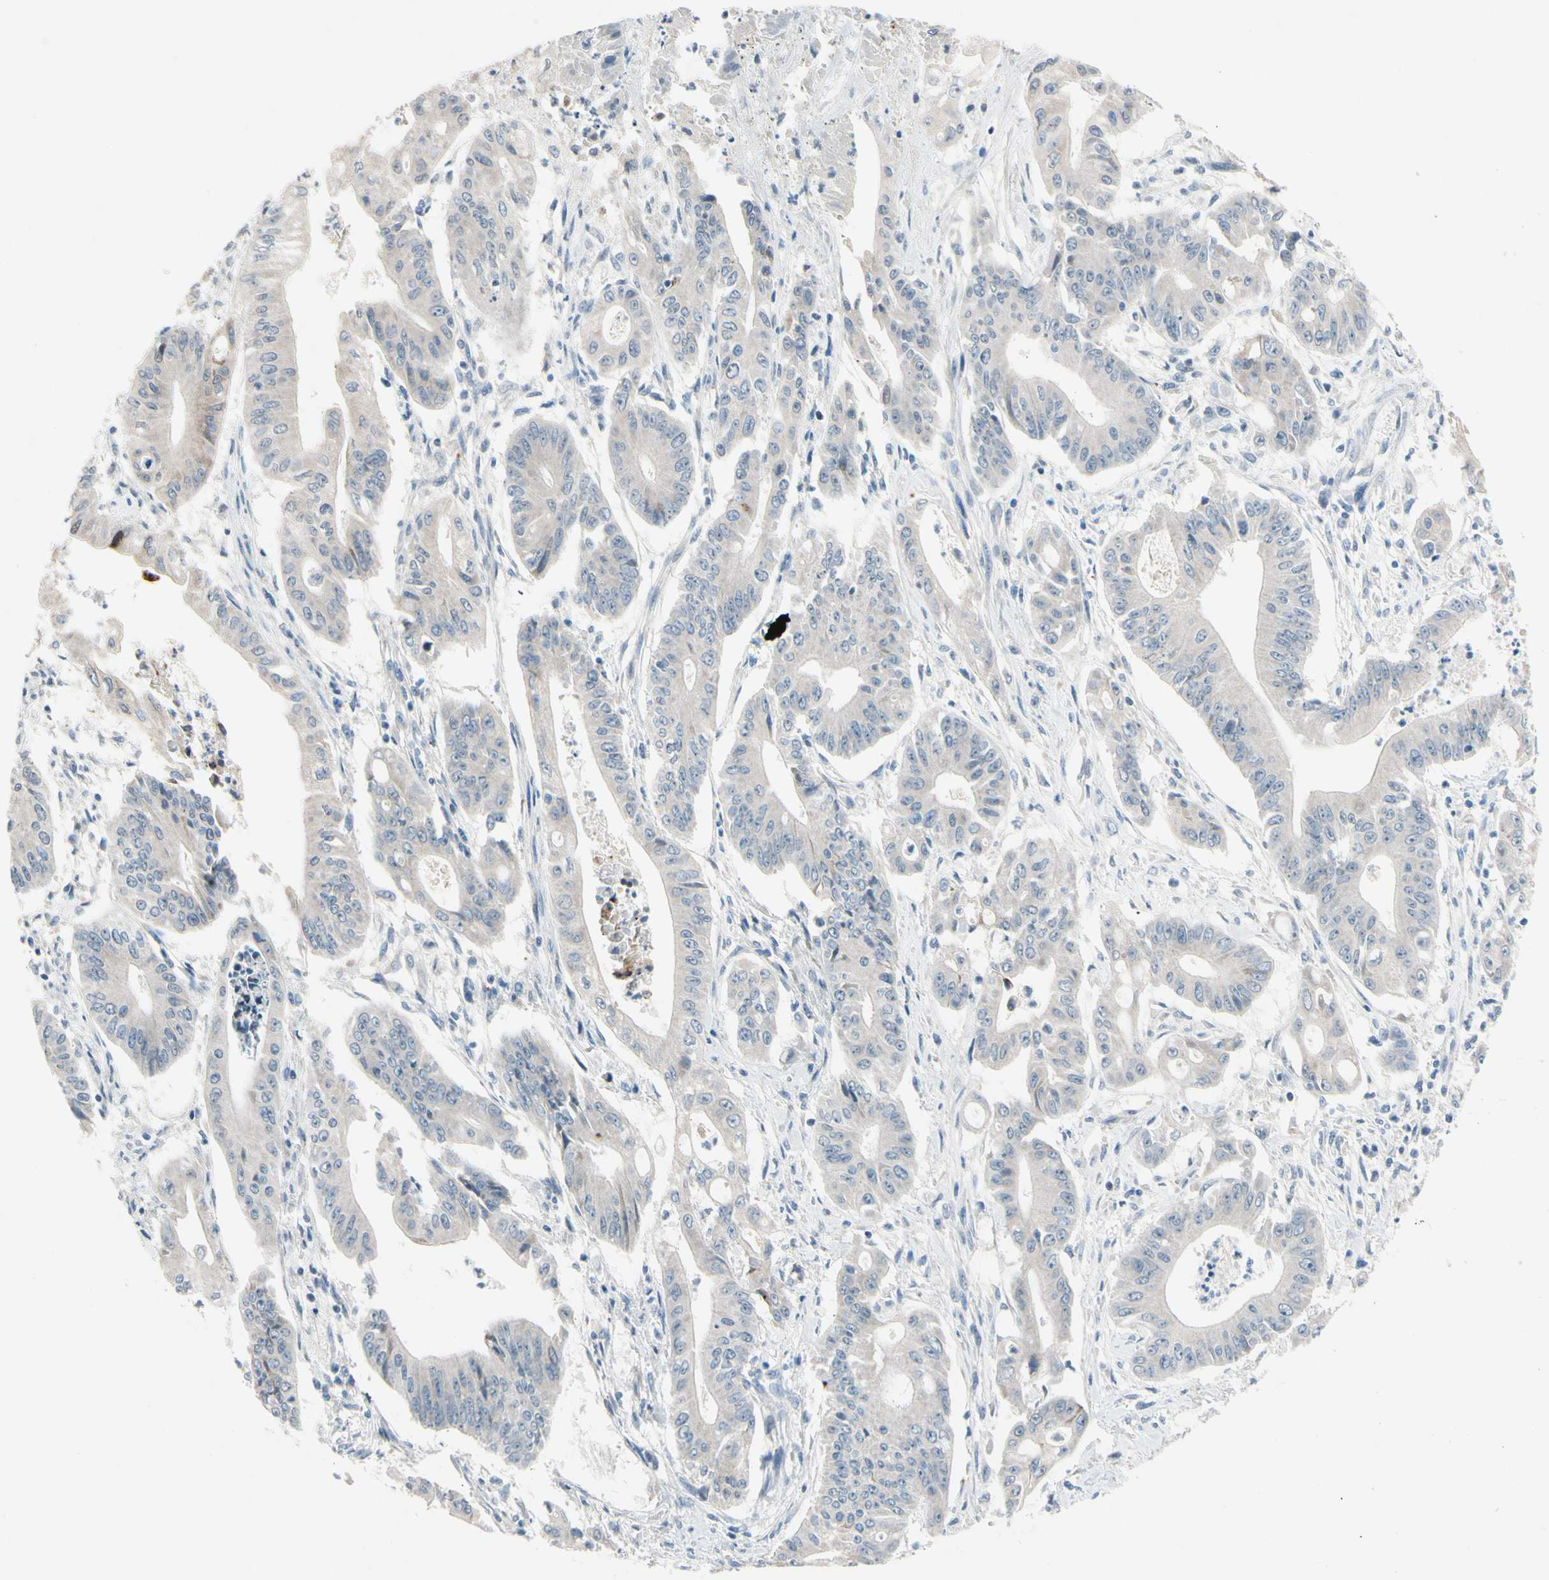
{"staining": {"intensity": "weak", "quantity": "<25%", "location": "cytoplasmic/membranous"}, "tissue": "pancreatic cancer", "cell_type": "Tumor cells", "image_type": "cancer", "snomed": [{"axis": "morphology", "description": "Normal tissue, NOS"}, {"axis": "topography", "description": "Lymph node"}], "caption": "This histopathology image is of pancreatic cancer stained with immunohistochemistry (IHC) to label a protein in brown with the nuclei are counter-stained blue. There is no staining in tumor cells.", "gene": "PIP5K1B", "patient": {"sex": "male", "age": 62}}